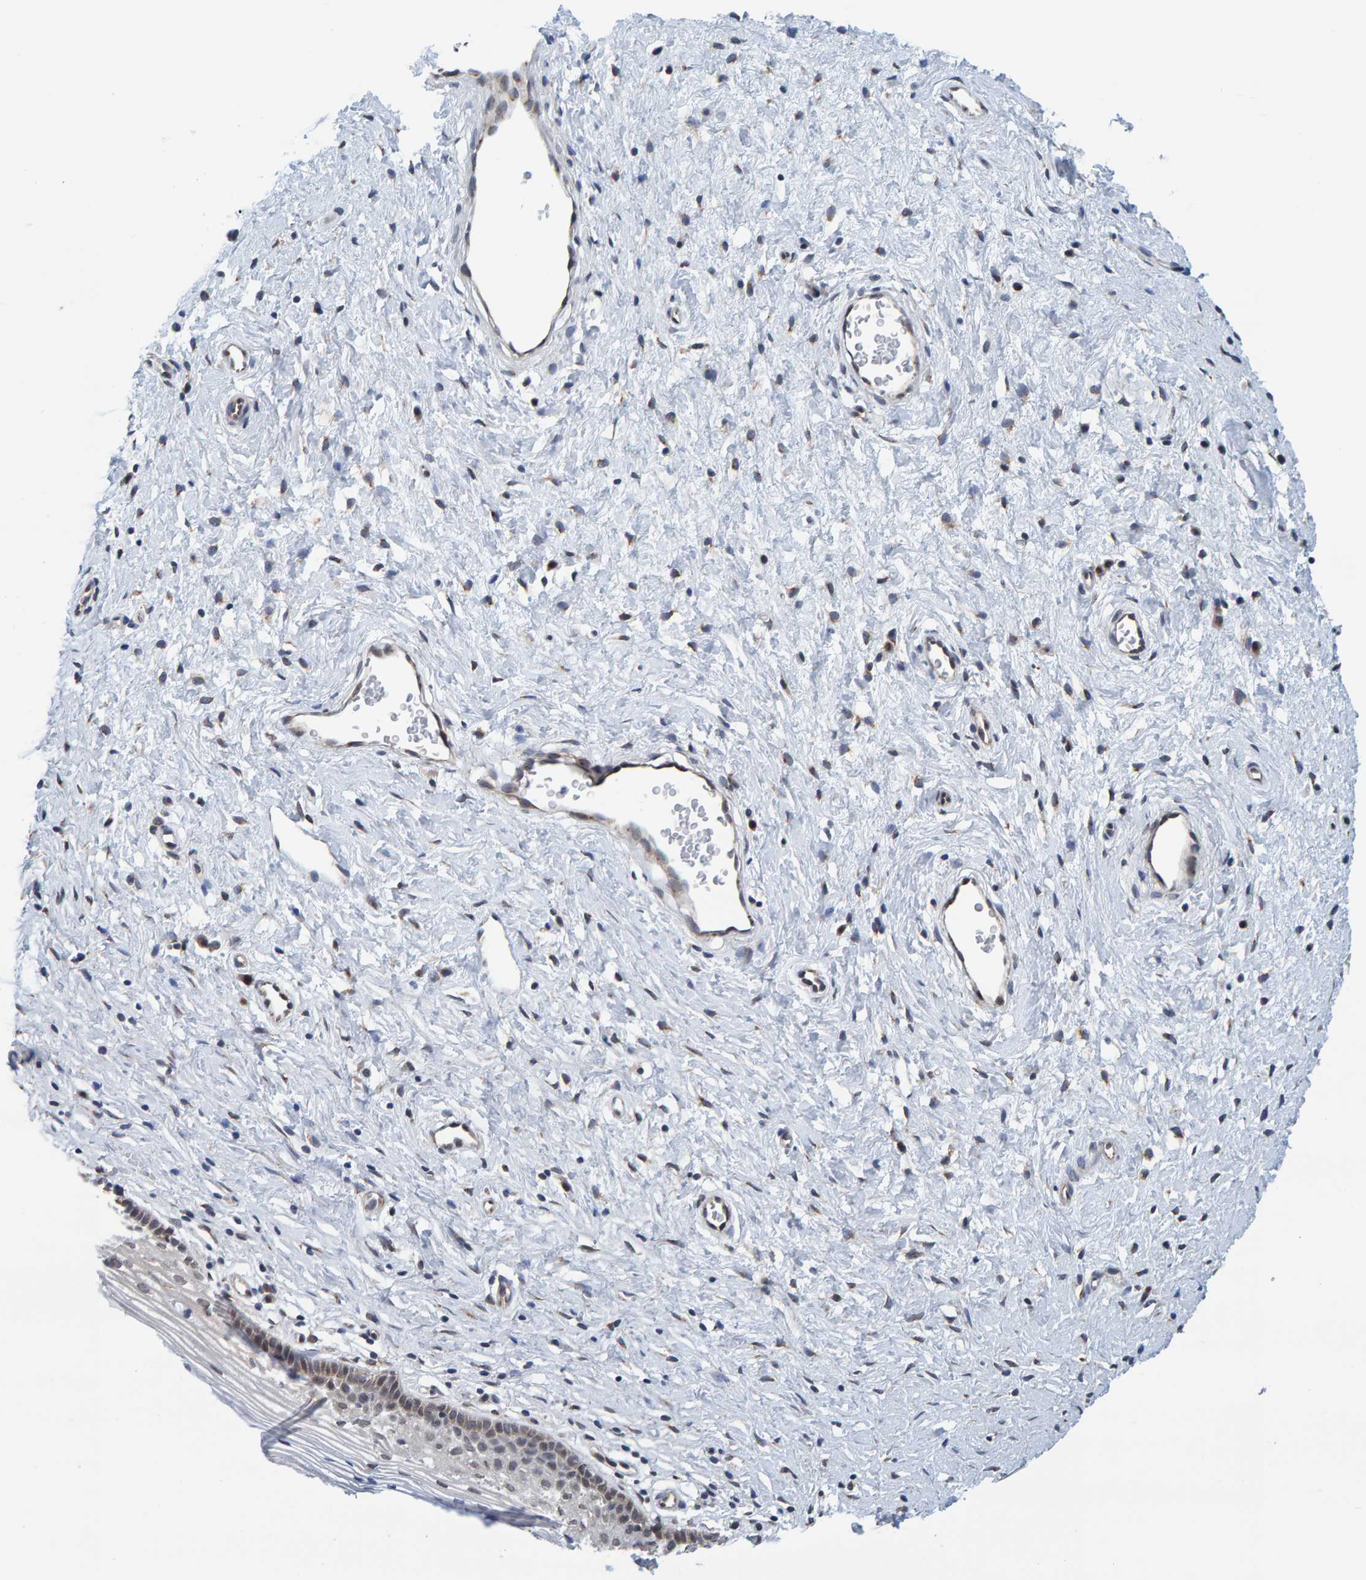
{"staining": {"intensity": "weak", "quantity": ">75%", "location": "cytoplasmic/membranous"}, "tissue": "cervix", "cell_type": "Glandular cells", "image_type": "normal", "snomed": [{"axis": "morphology", "description": "Normal tissue, NOS"}, {"axis": "topography", "description": "Cervix"}], "caption": "Immunohistochemical staining of unremarkable human cervix shows low levels of weak cytoplasmic/membranous staining in approximately >75% of glandular cells. (IHC, brightfield microscopy, high magnification).", "gene": "SCRN2", "patient": {"sex": "female", "age": 27}}